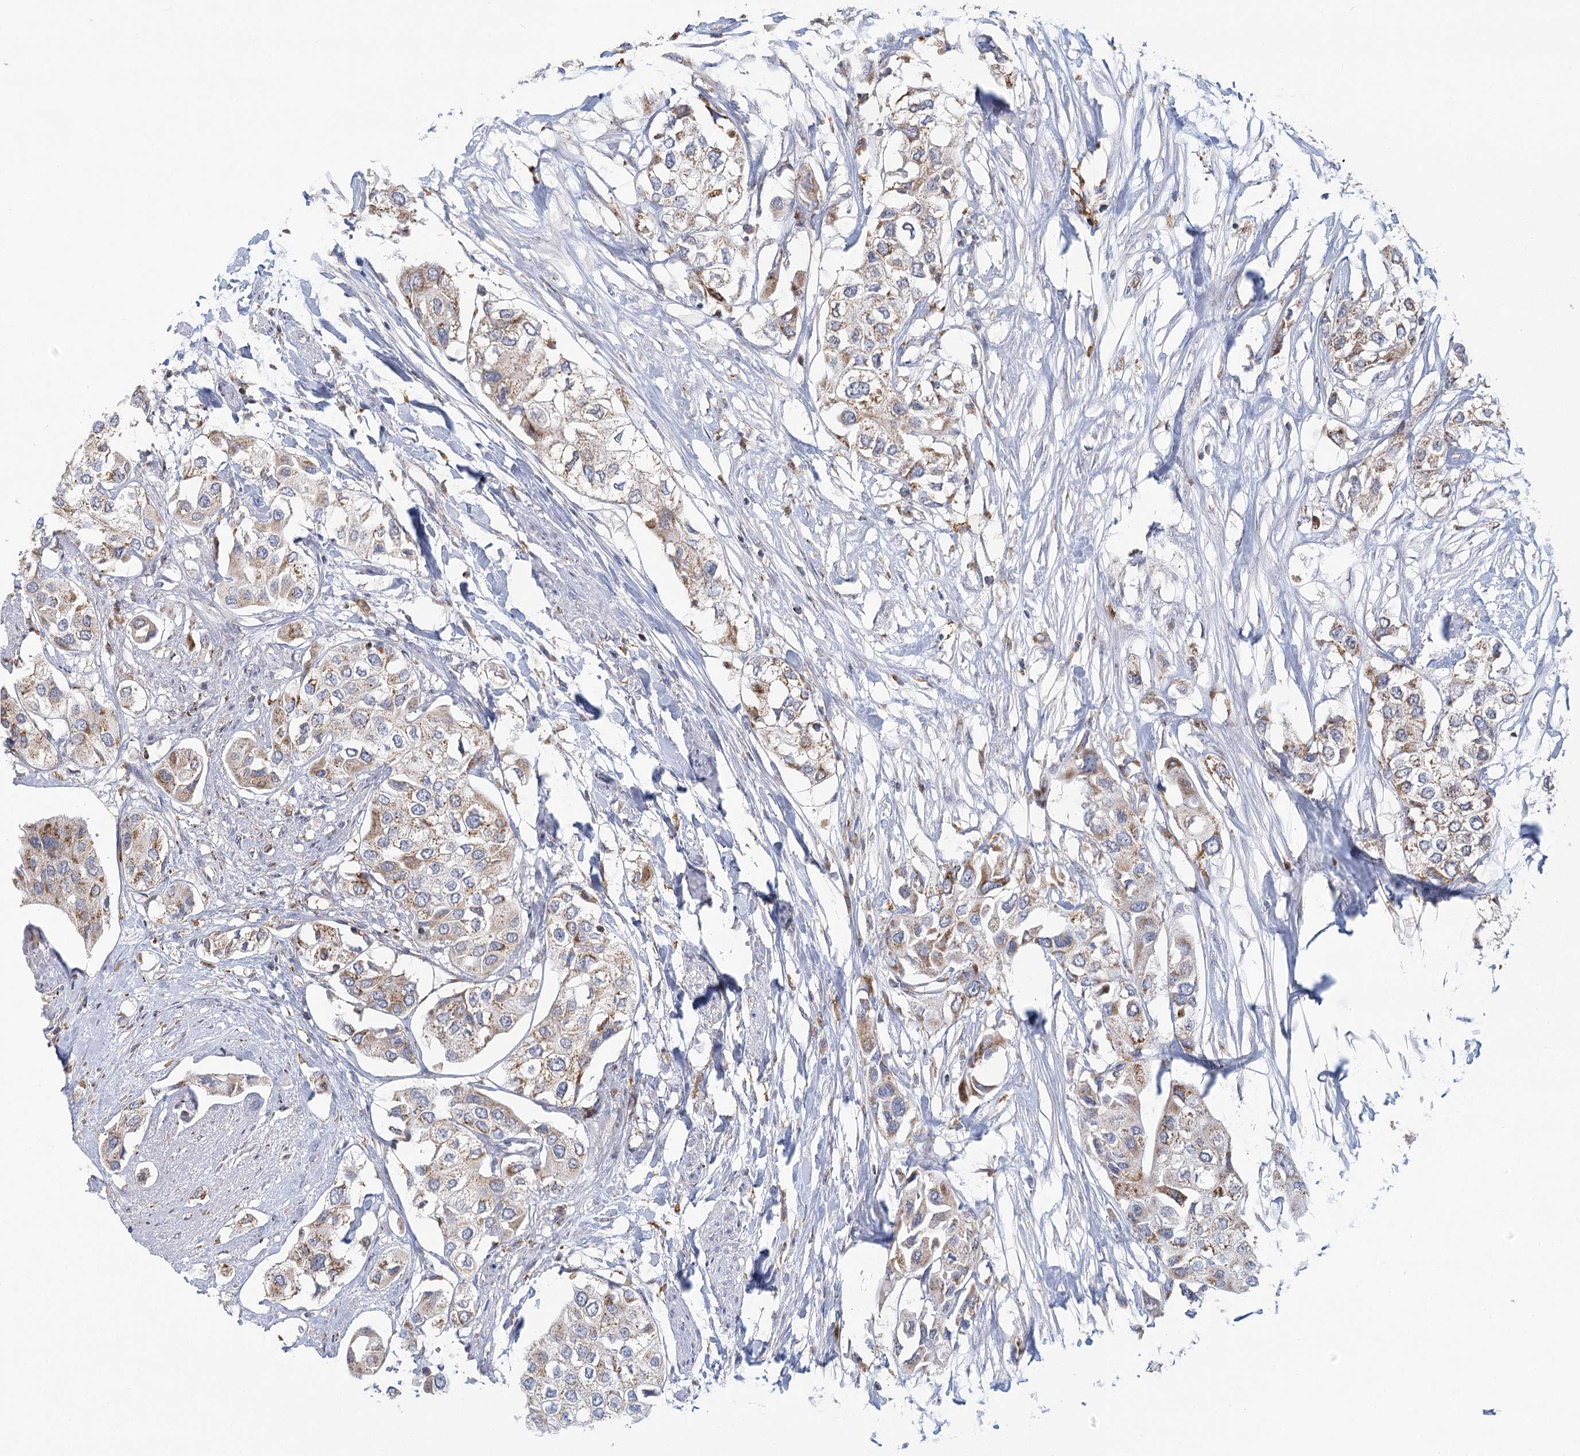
{"staining": {"intensity": "moderate", "quantity": "25%-75%", "location": "cytoplasmic/membranous"}, "tissue": "urothelial cancer", "cell_type": "Tumor cells", "image_type": "cancer", "snomed": [{"axis": "morphology", "description": "Urothelial carcinoma, High grade"}, {"axis": "topography", "description": "Urinary bladder"}], "caption": "Immunohistochemical staining of urothelial cancer exhibits moderate cytoplasmic/membranous protein positivity in approximately 25%-75% of tumor cells.", "gene": "TAS1R1", "patient": {"sex": "male", "age": 64}}